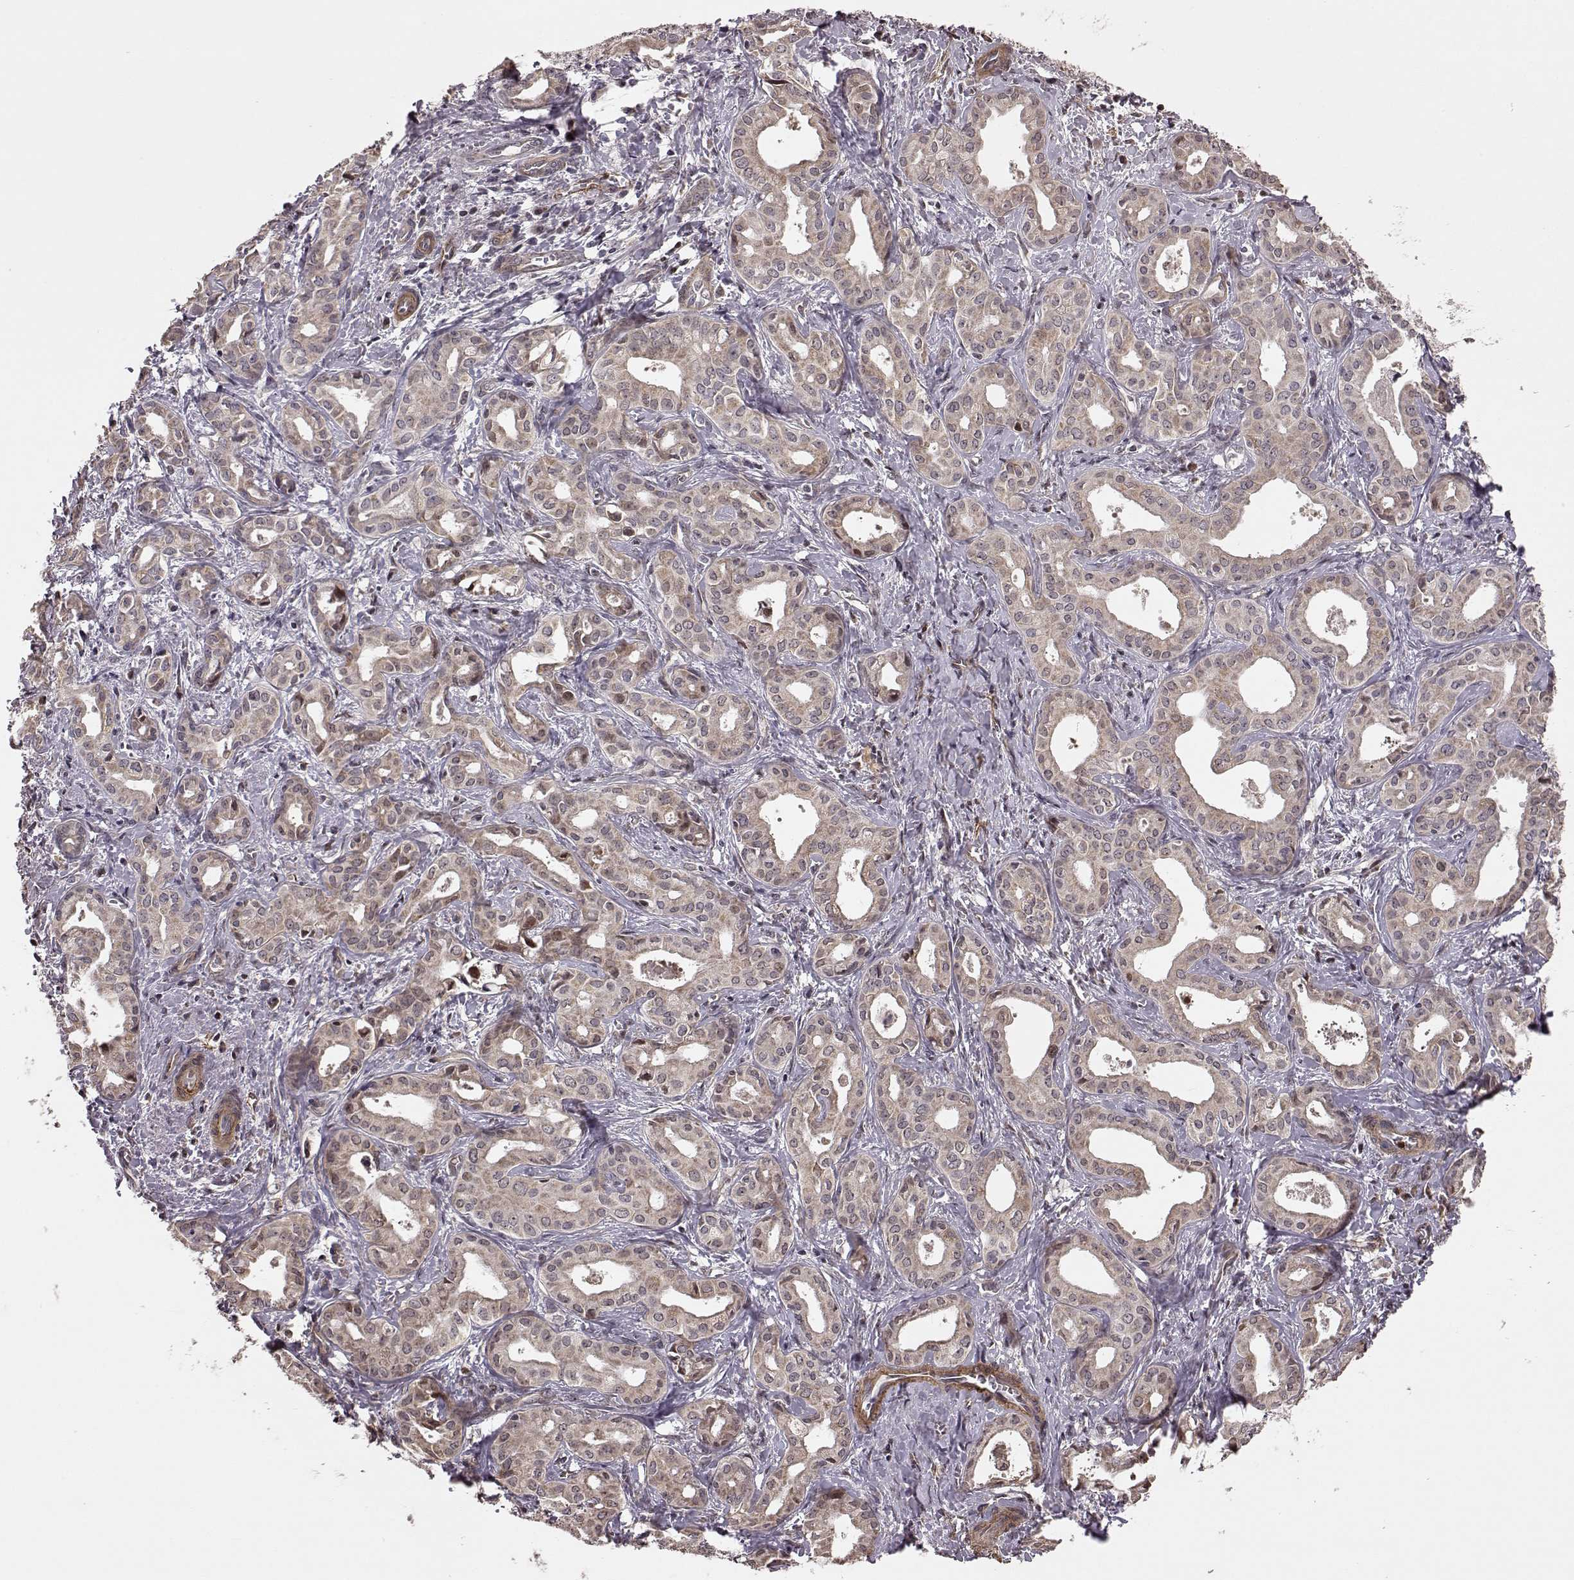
{"staining": {"intensity": "weak", "quantity": "25%-75%", "location": "cytoplasmic/membranous"}, "tissue": "liver cancer", "cell_type": "Tumor cells", "image_type": "cancer", "snomed": [{"axis": "morphology", "description": "Cholangiocarcinoma"}, {"axis": "topography", "description": "Liver"}], "caption": "Liver cholangiocarcinoma stained for a protein demonstrates weak cytoplasmic/membranous positivity in tumor cells.", "gene": "BACH2", "patient": {"sex": "female", "age": 65}}